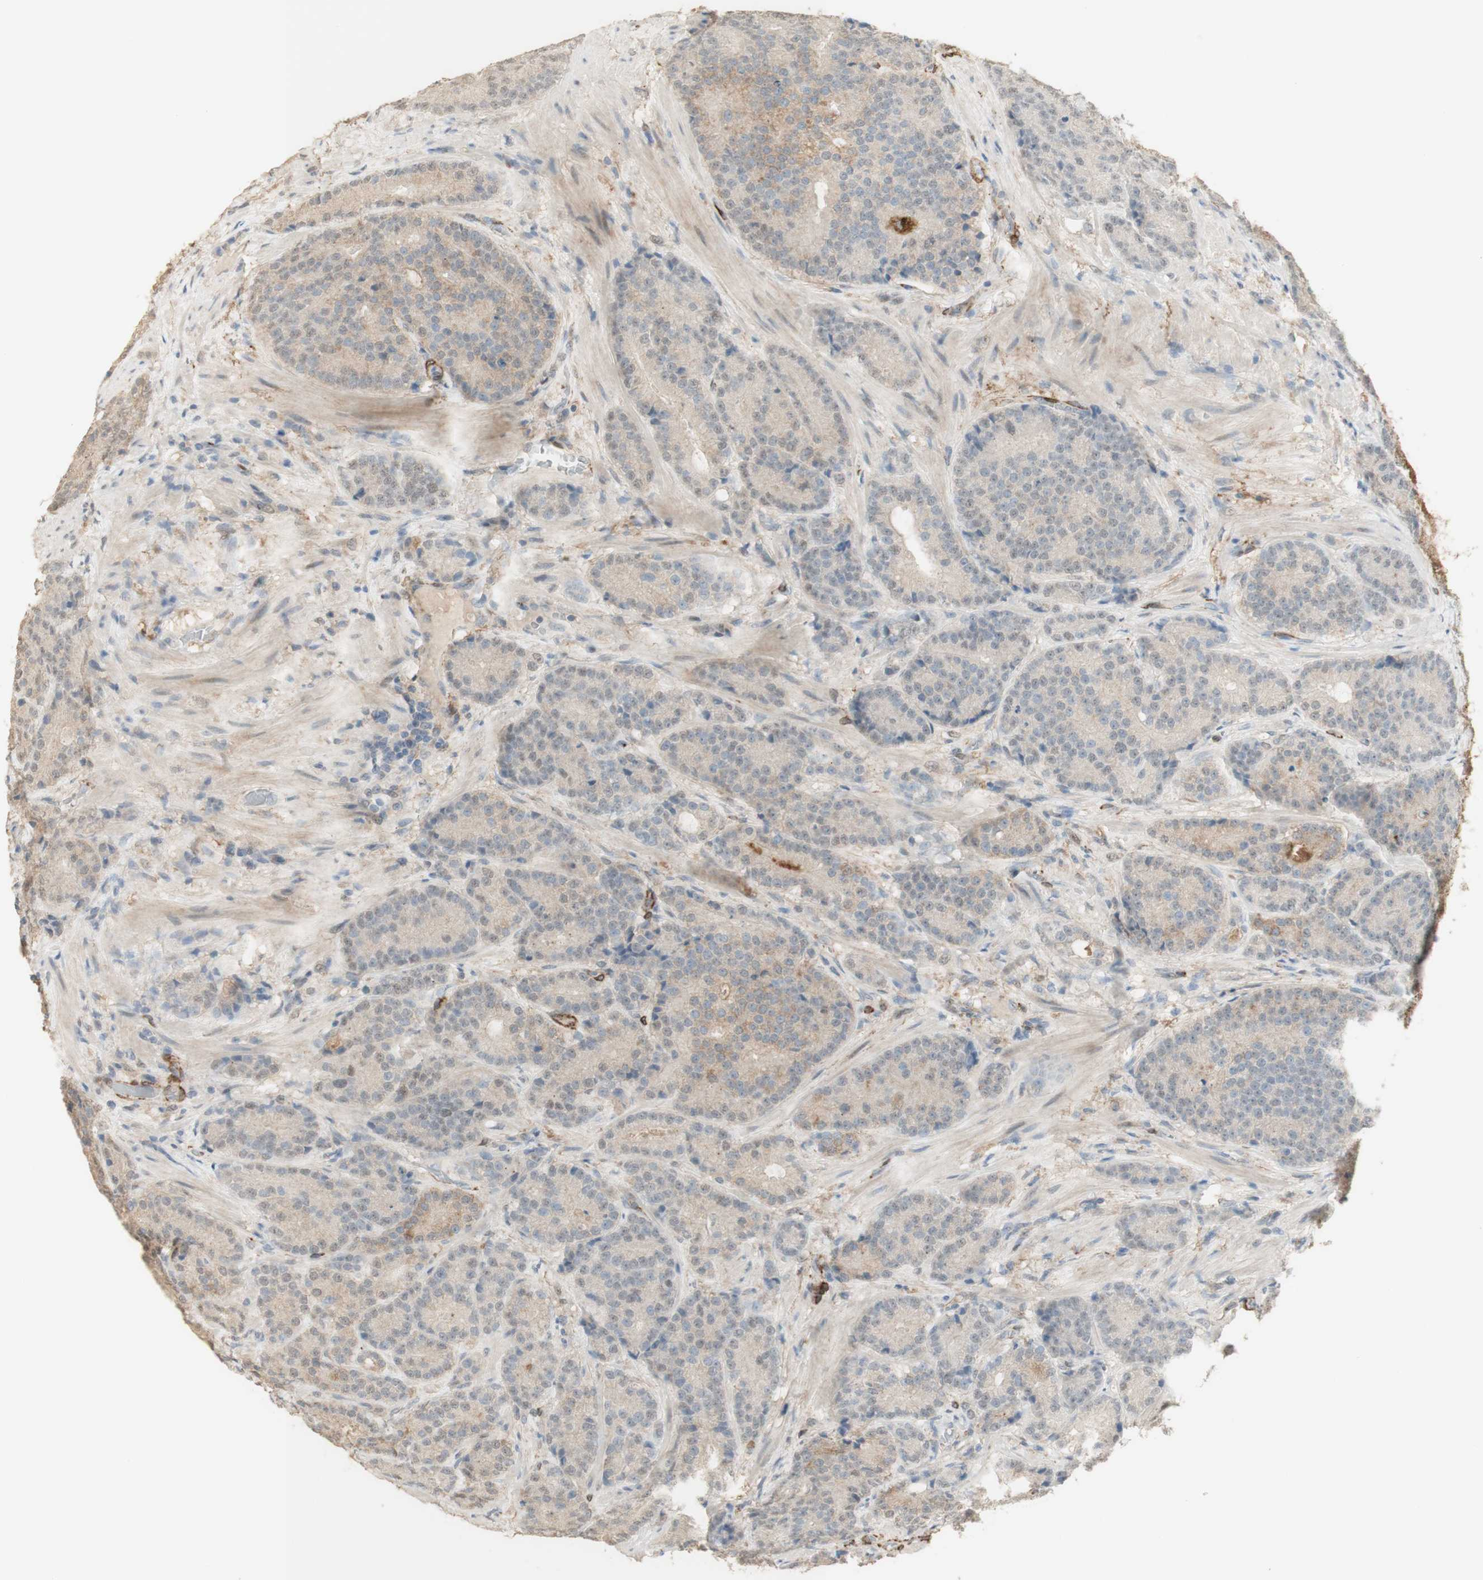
{"staining": {"intensity": "weak", "quantity": "<25%", "location": "cytoplasmic/membranous"}, "tissue": "prostate cancer", "cell_type": "Tumor cells", "image_type": "cancer", "snomed": [{"axis": "morphology", "description": "Adenocarcinoma, High grade"}, {"axis": "topography", "description": "Prostate"}], "caption": "IHC of adenocarcinoma (high-grade) (prostate) demonstrates no expression in tumor cells.", "gene": "MUC3A", "patient": {"sex": "male", "age": 61}}